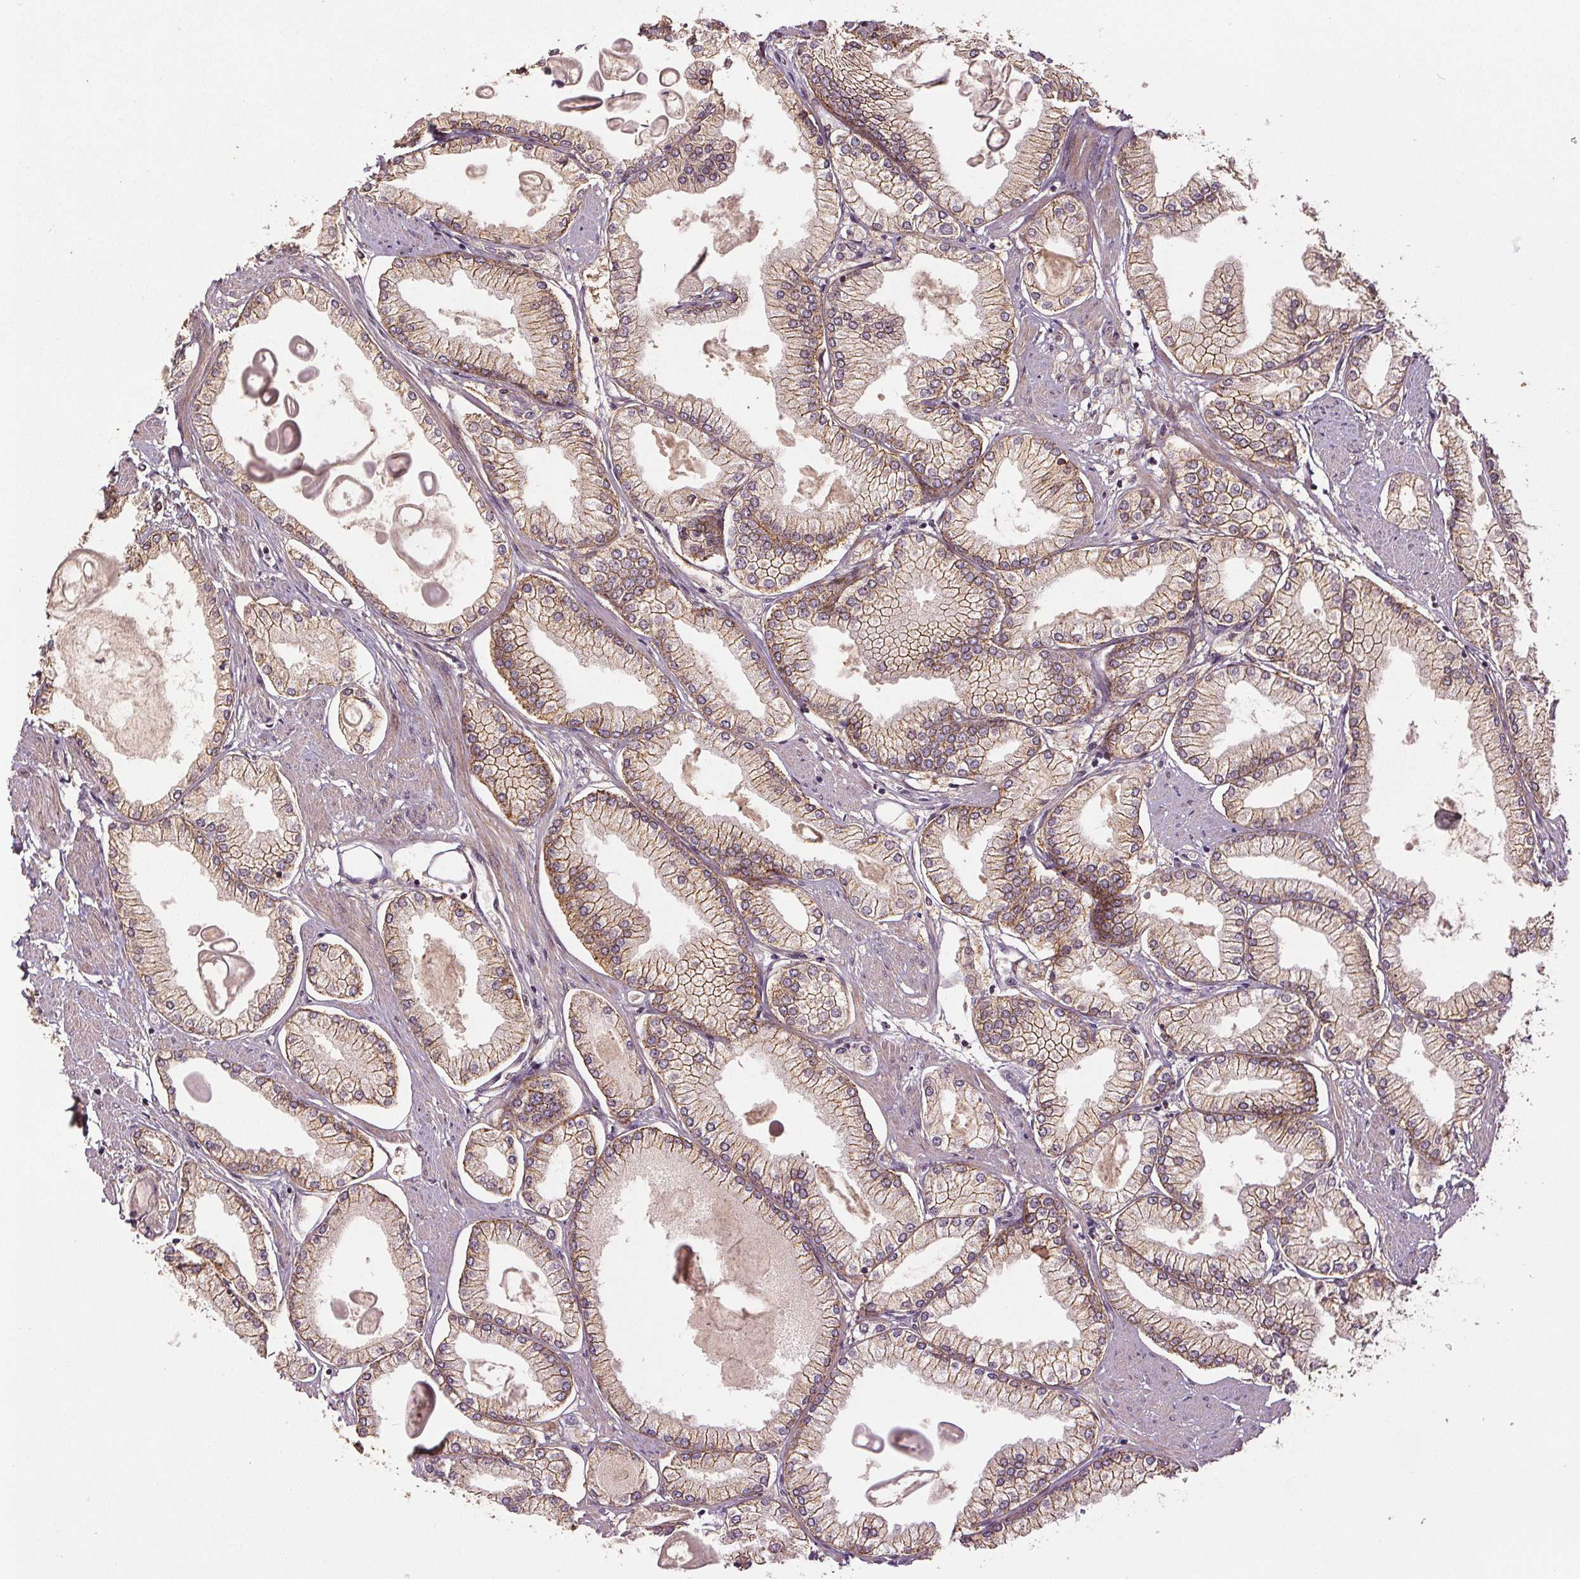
{"staining": {"intensity": "moderate", "quantity": ">75%", "location": "cytoplasmic/membranous"}, "tissue": "prostate cancer", "cell_type": "Tumor cells", "image_type": "cancer", "snomed": [{"axis": "morphology", "description": "Adenocarcinoma, High grade"}, {"axis": "topography", "description": "Prostate"}], "caption": "Prostate high-grade adenocarcinoma tissue demonstrates moderate cytoplasmic/membranous expression in about >75% of tumor cells (Stains: DAB (3,3'-diaminobenzidine) in brown, nuclei in blue, Microscopy: brightfield microscopy at high magnification).", "gene": "EPHB3", "patient": {"sex": "male", "age": 68}}